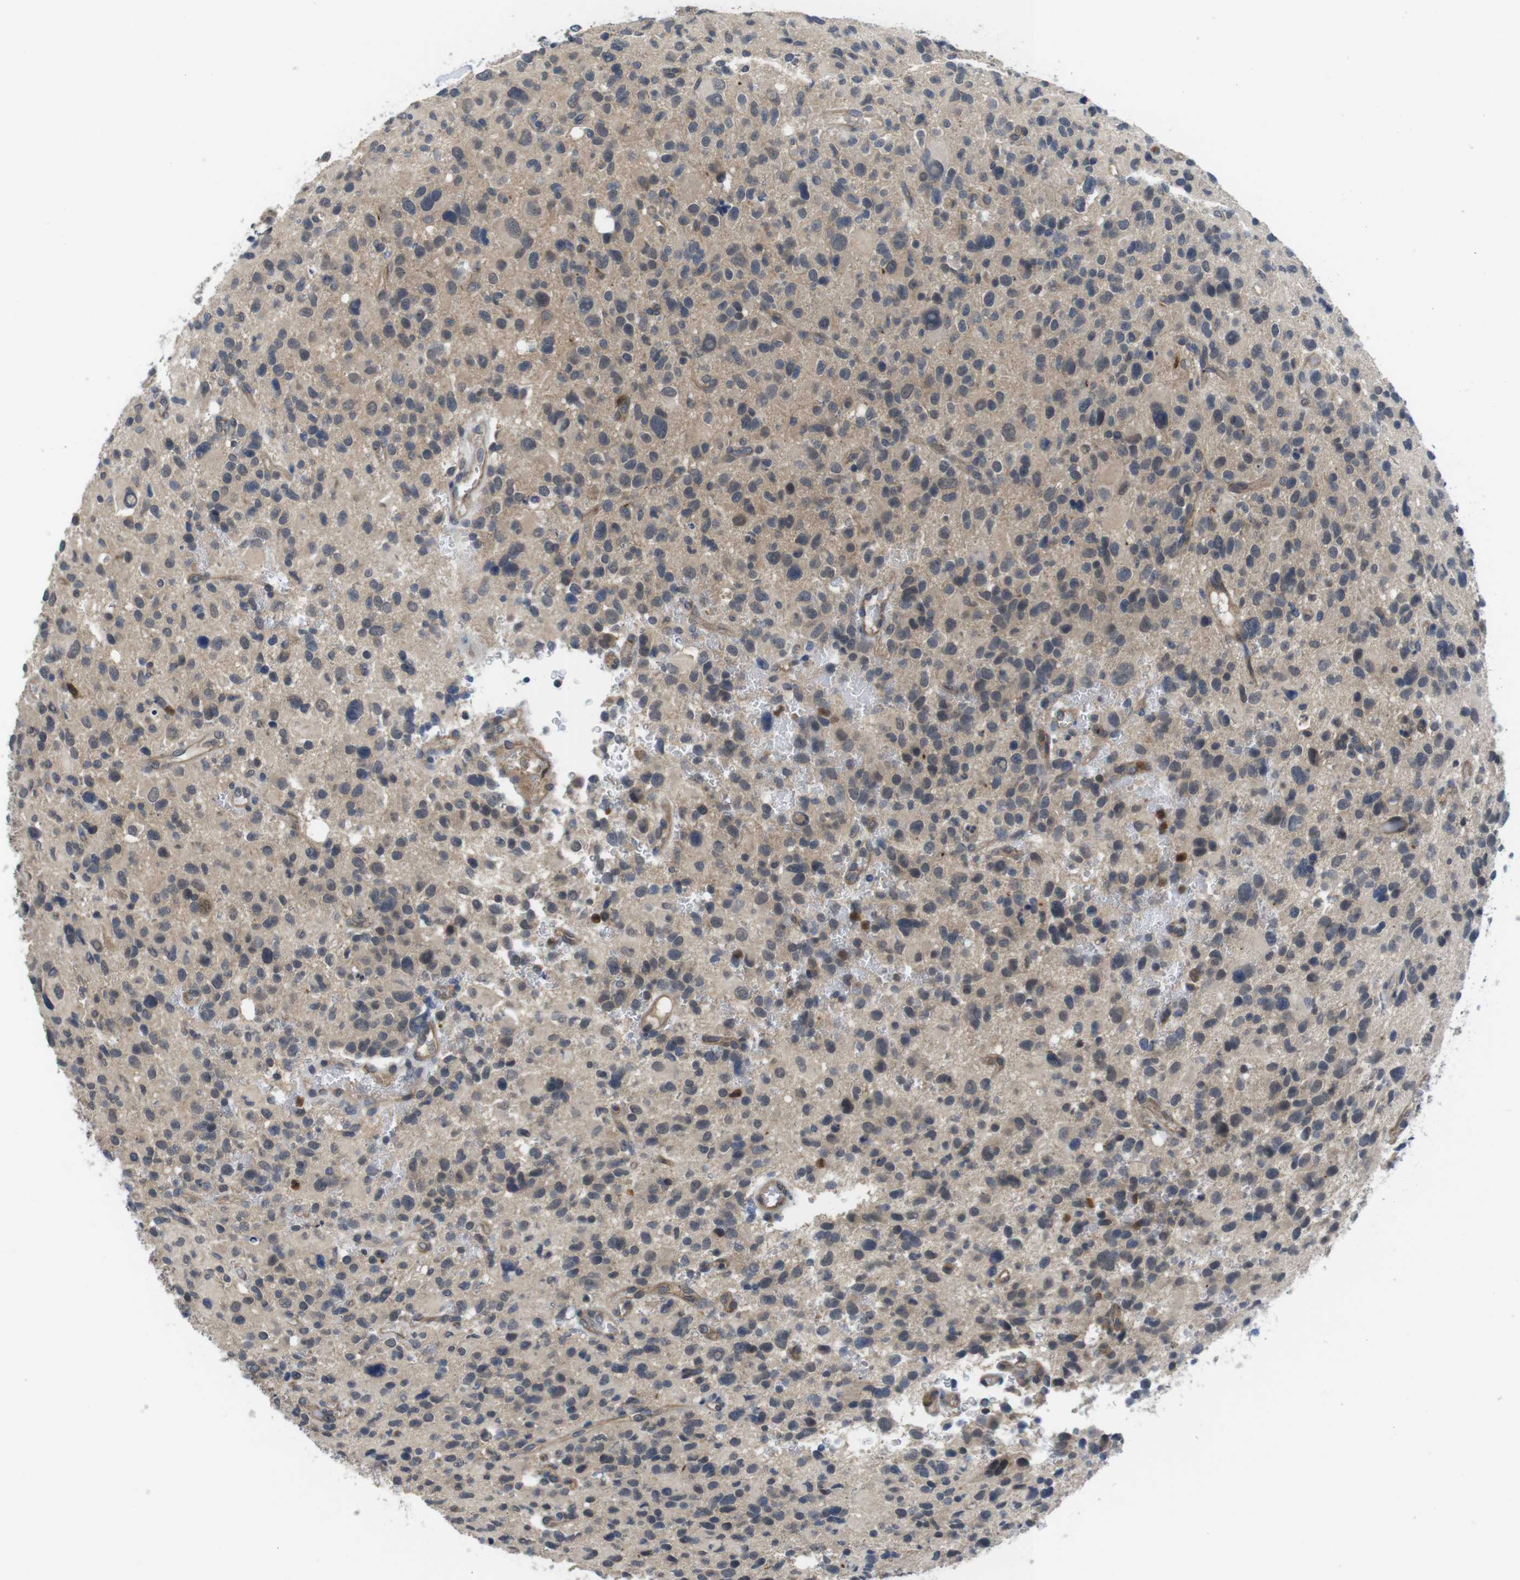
{"staining": {"intensity": "weak", "quantity": ">75%", "location": "cytoplasmic/membranous"}, "tissue": "glioma", "cell_type": "Tumor cells", "image_type": "cancer", "snomed": [{"axis": "morphology", "description": "Glioma, malignant, High grade"}, {"axis": "topography", "description": "Brain"}], "caption": "Immunohistochemistry staining of malignant glioma (high-grade), which demonstrates low levels of weak cytoplasmic/membranous expression in approximately >75% of tumor cells indicating weak cytoplasmic/membranous protein positivity. The staining was performed using DAB (brown) for protein detection and nuclei were counterstained in hematoxylin (blue).", "gene": "FADD", "patient": {"sex": "male", "age": 48}}